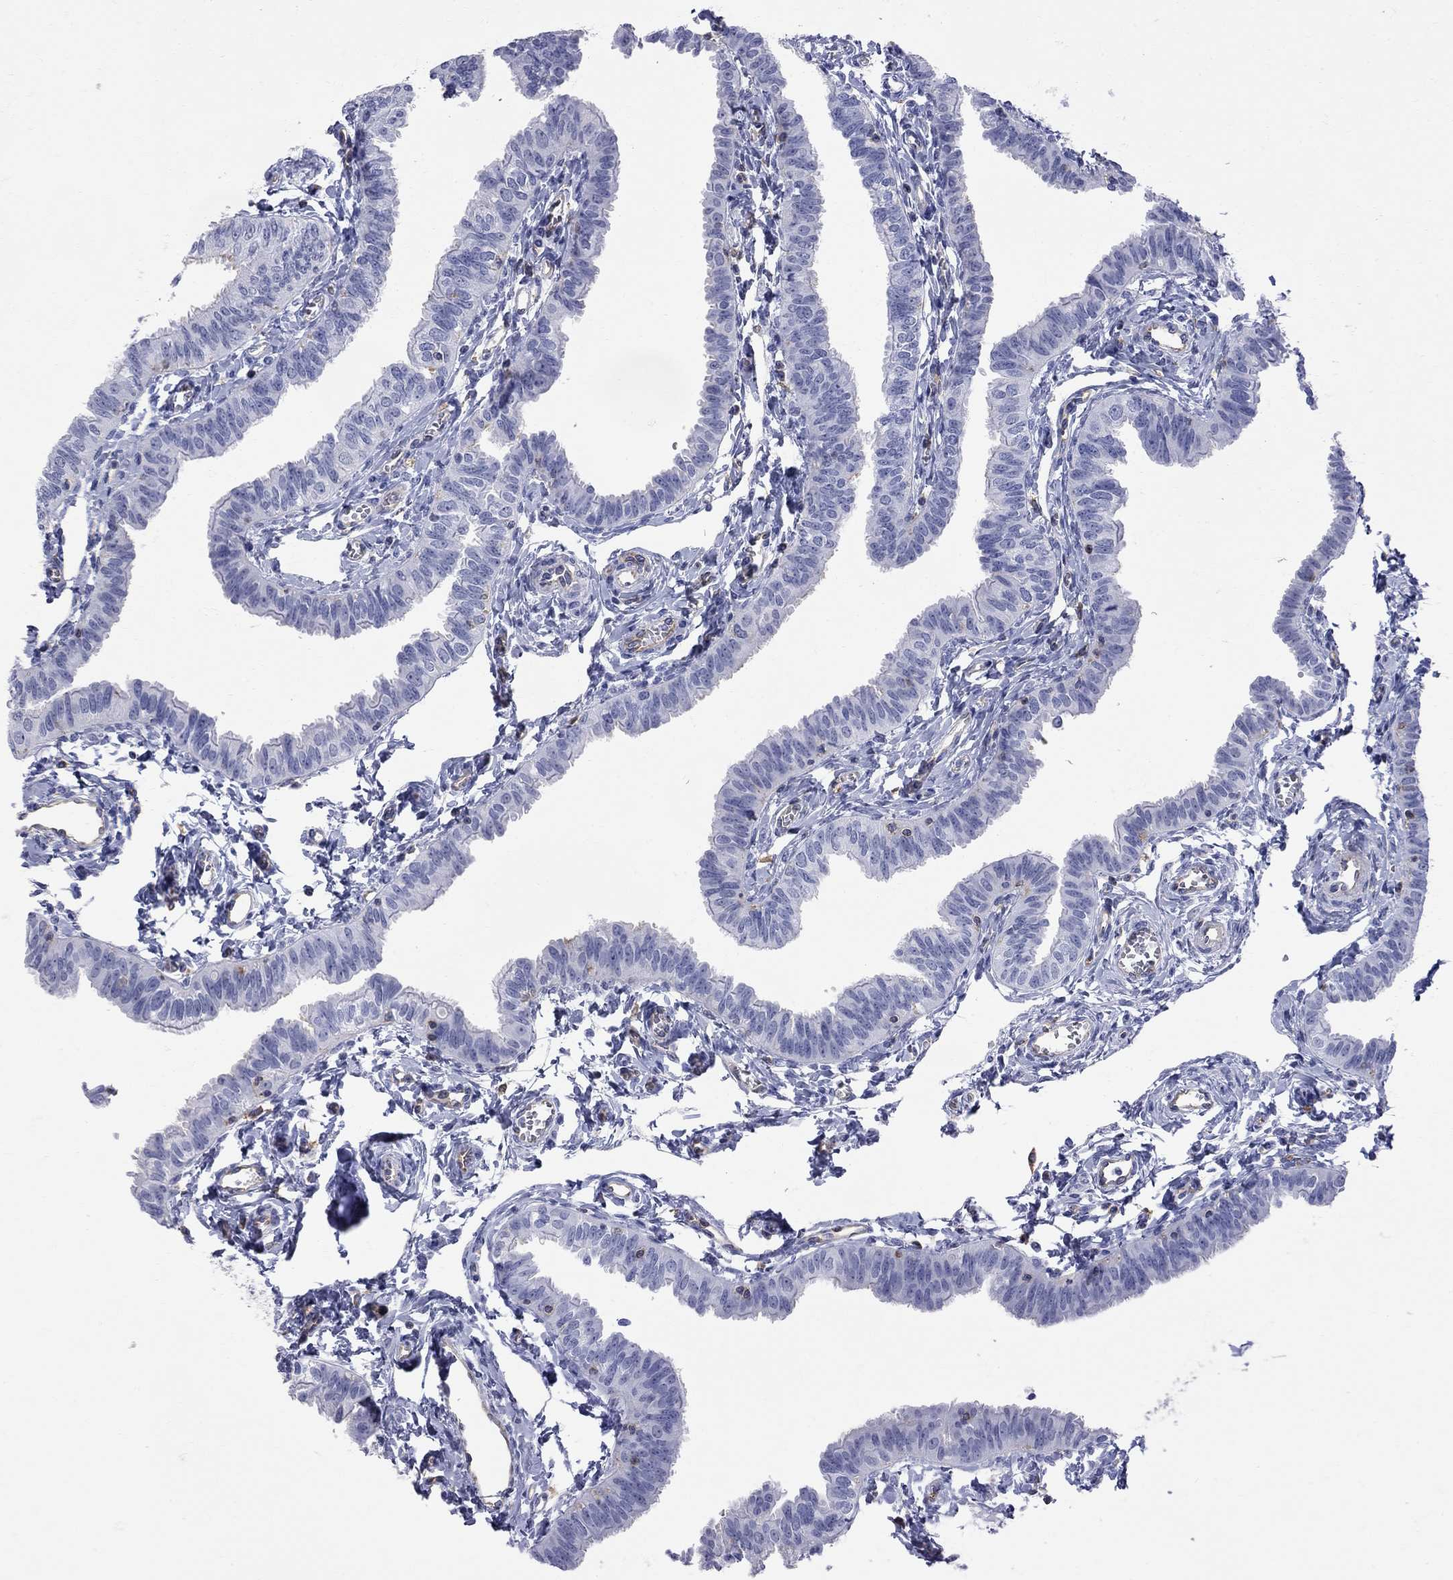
{"staining": {"intensity": "negative", "quantity": "none", "location": "none"}, "tissue": "fallopian tube", "cell_type": "Glandular cells", "image_type": "normal", "snomed": [{"axis": "morphology", "description": "Normal tissue, NOS"}, {"axis": "topography", "description": "Fallopian tube"}], "caption": "Immunohistochemistry micrograph of benign human fallopian tube stained for a protein (brown), which reveals no expression in glandular cells.", "gene": "ABI3", "patient": {"sex": "female", "age": 54}}